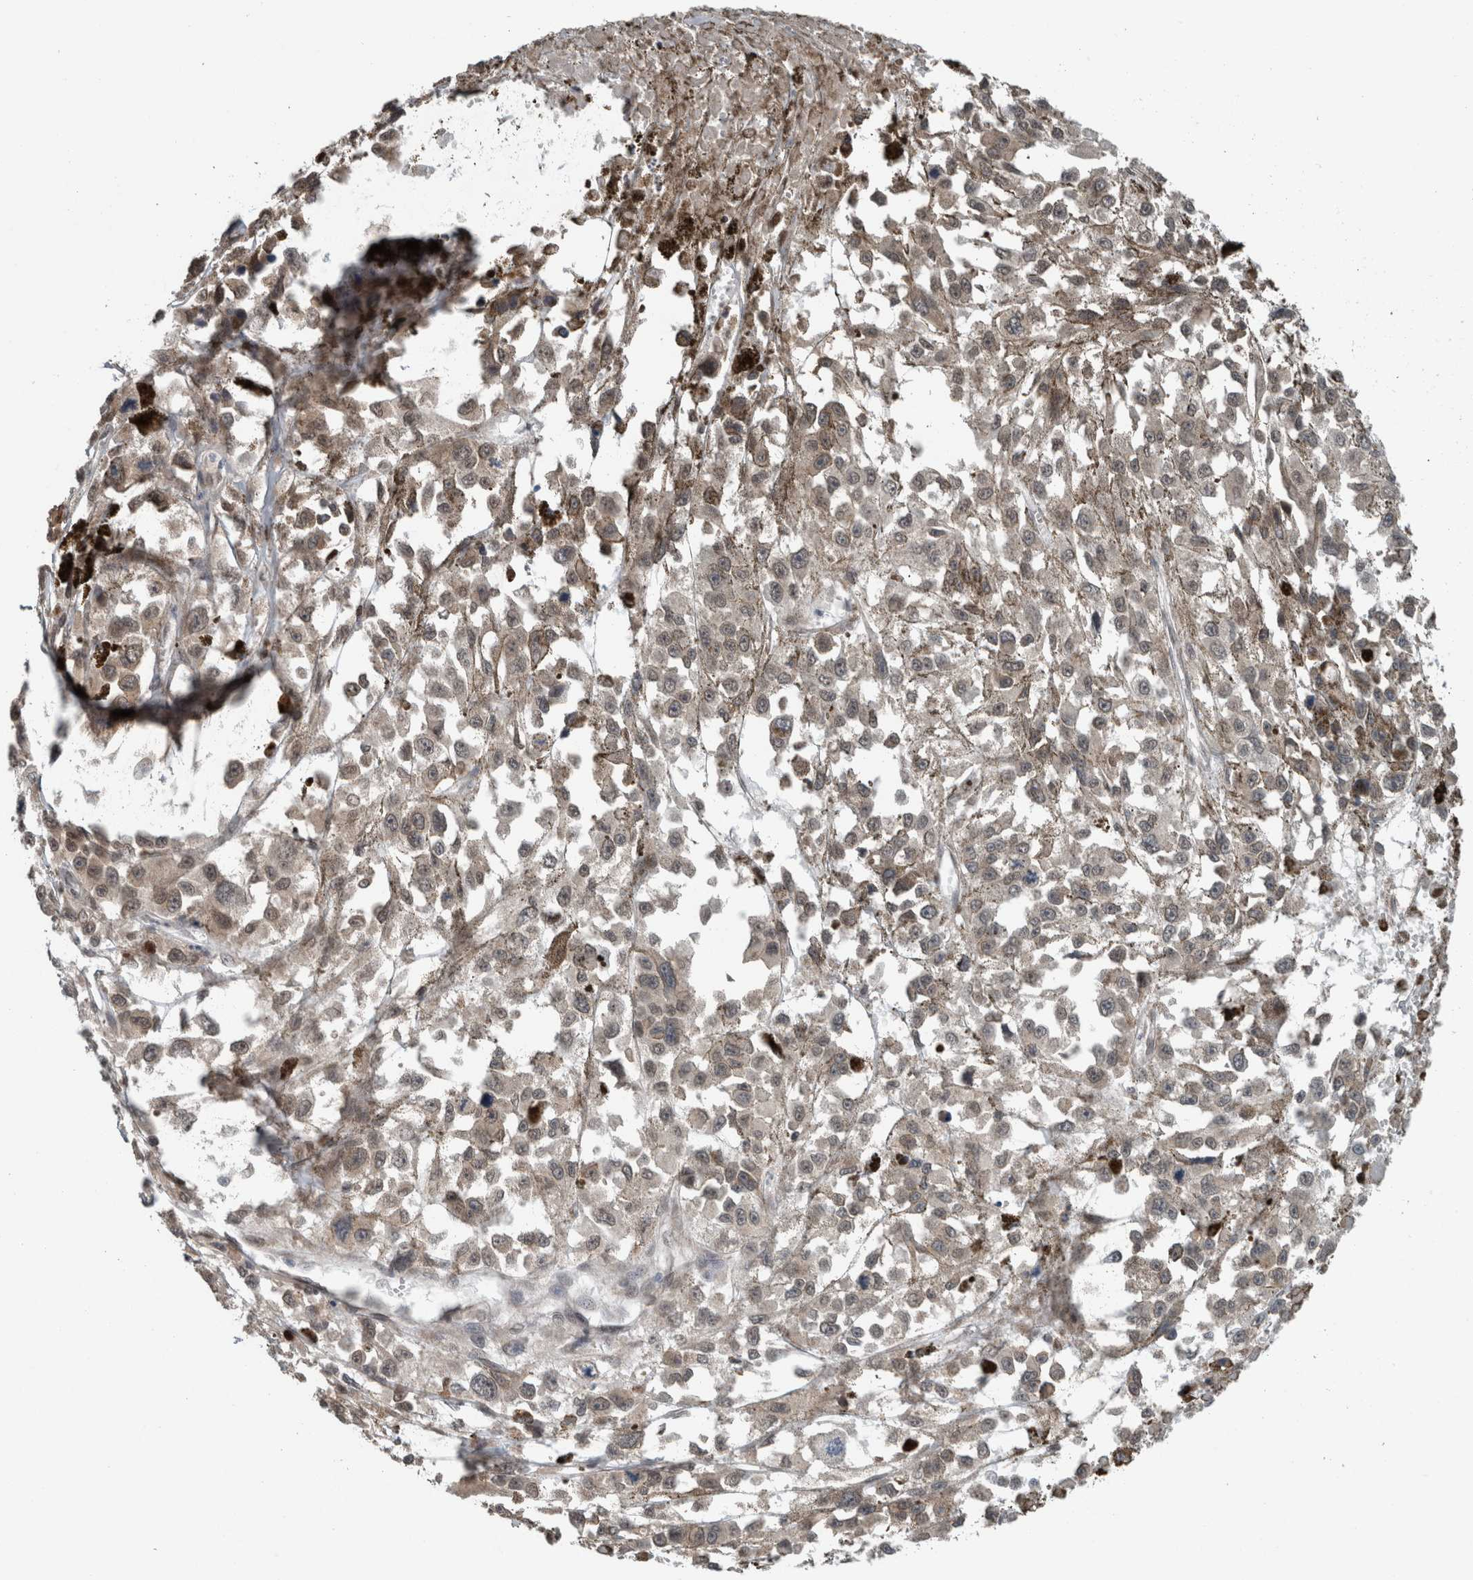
{"staining": {"intensity": "negative", "quantity": "none", "location": "none"}, "tissue": "melanoma", "cell_type": "Tumor cells", "image_type": "cancer", "snomed": [{"axis": "morphology", "description": "Malignant melanoma, Metastatic site"}, {"axis": "topography", "description": "Lymph node"}], "caption": "DAB immunohistochemical staining of malignant melanoma (metastatic site) reveals no significant positivity in tumor cells.", "gene": "SPAG7", "patient": {"sex": "male", "age": 59}}